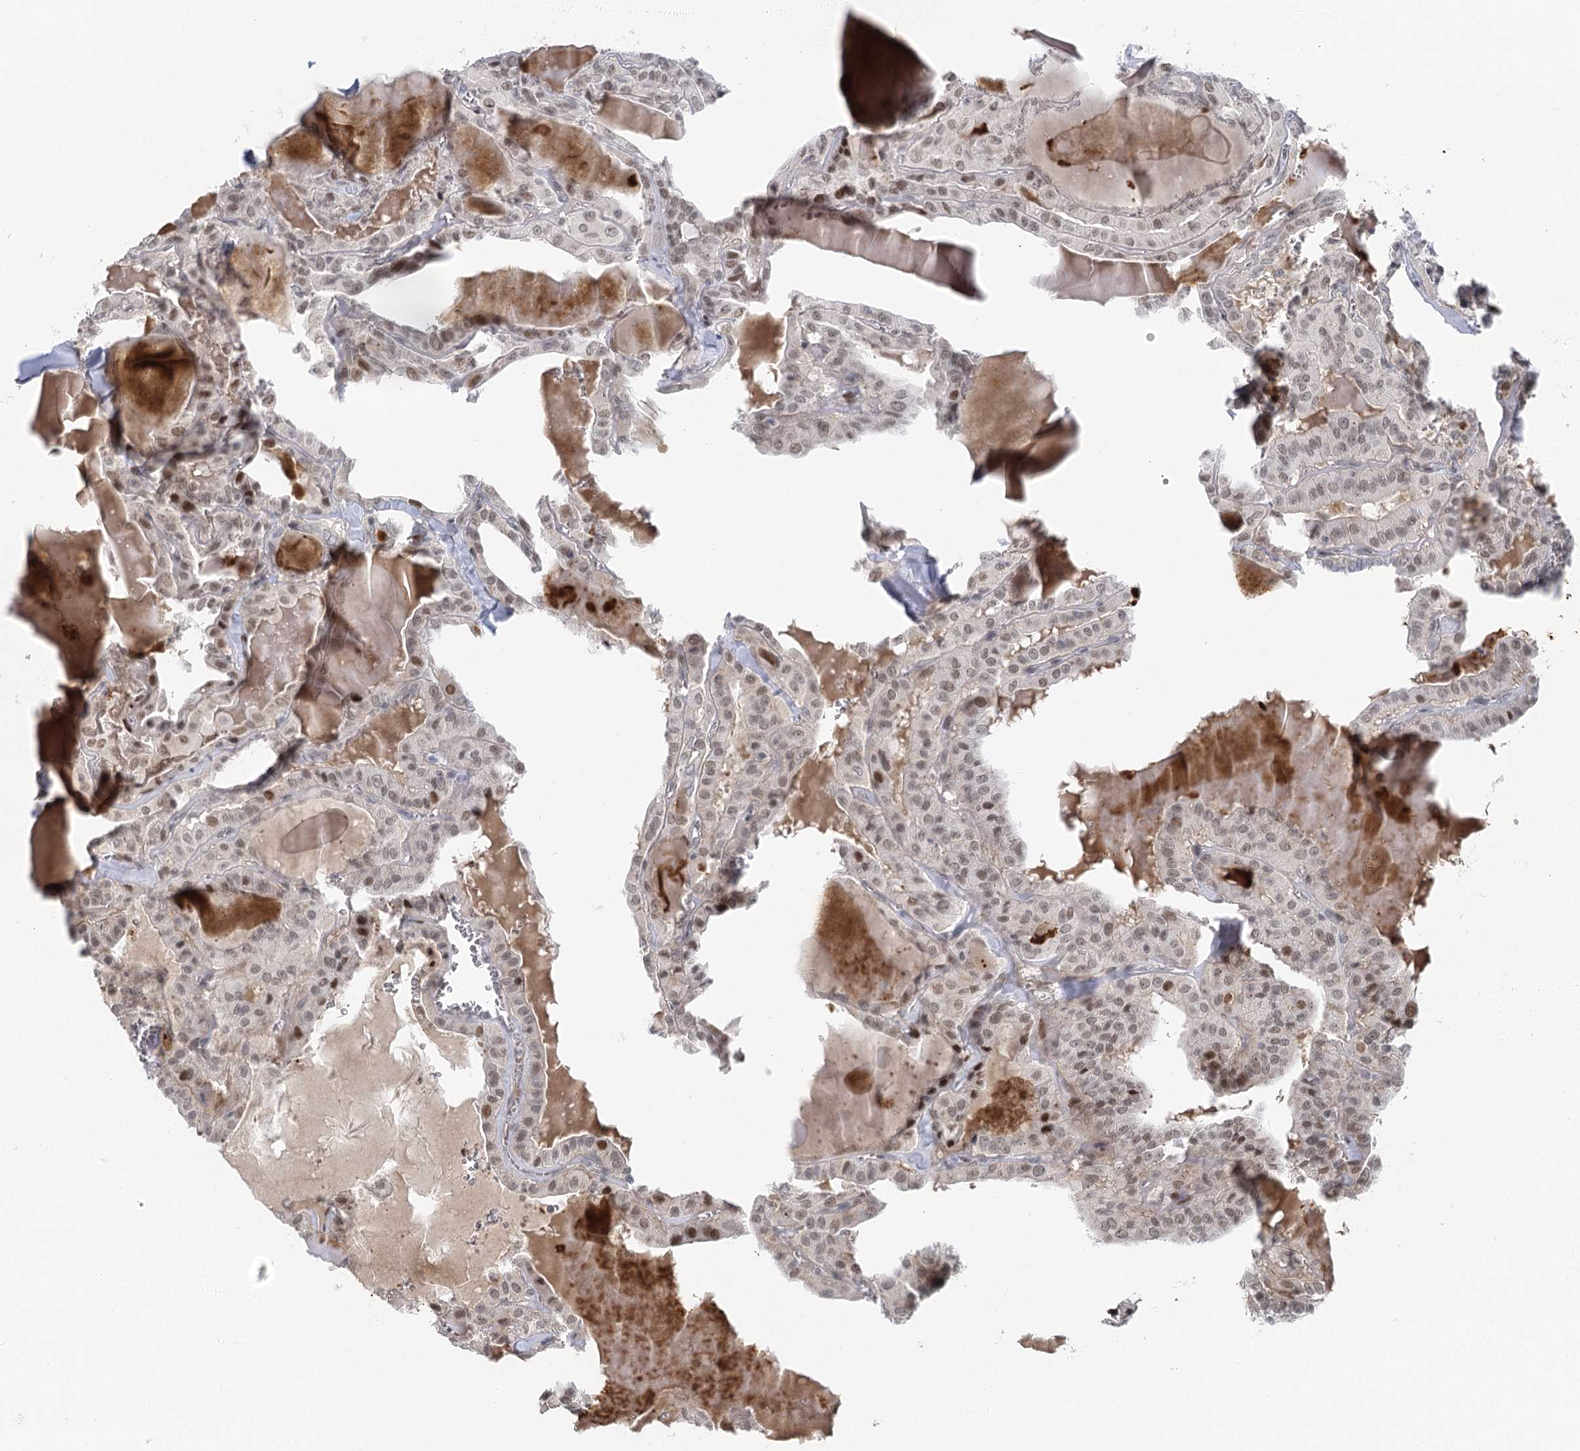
{"staining": {"intensity": "weak", "quantity": "<25%", "location": "nuclear"}, "tissue": "thyroid cancer", "cell_type": "Tumor cells", "image_type": "cancer", "snomed": [{"axis": "morphology", "description": "Papillary adenocarcinoma, NOS"}, {"axis": "topography", "description": "Thyroid gland"}], "caption": "DAB (3,3'-diaminobenzidine) immunohistochemical staining of human thyroid cancer shows no significant positivity in tumor cells.", "gene": "IL11RA", "patient": {"sex": "male", "age": 52}}